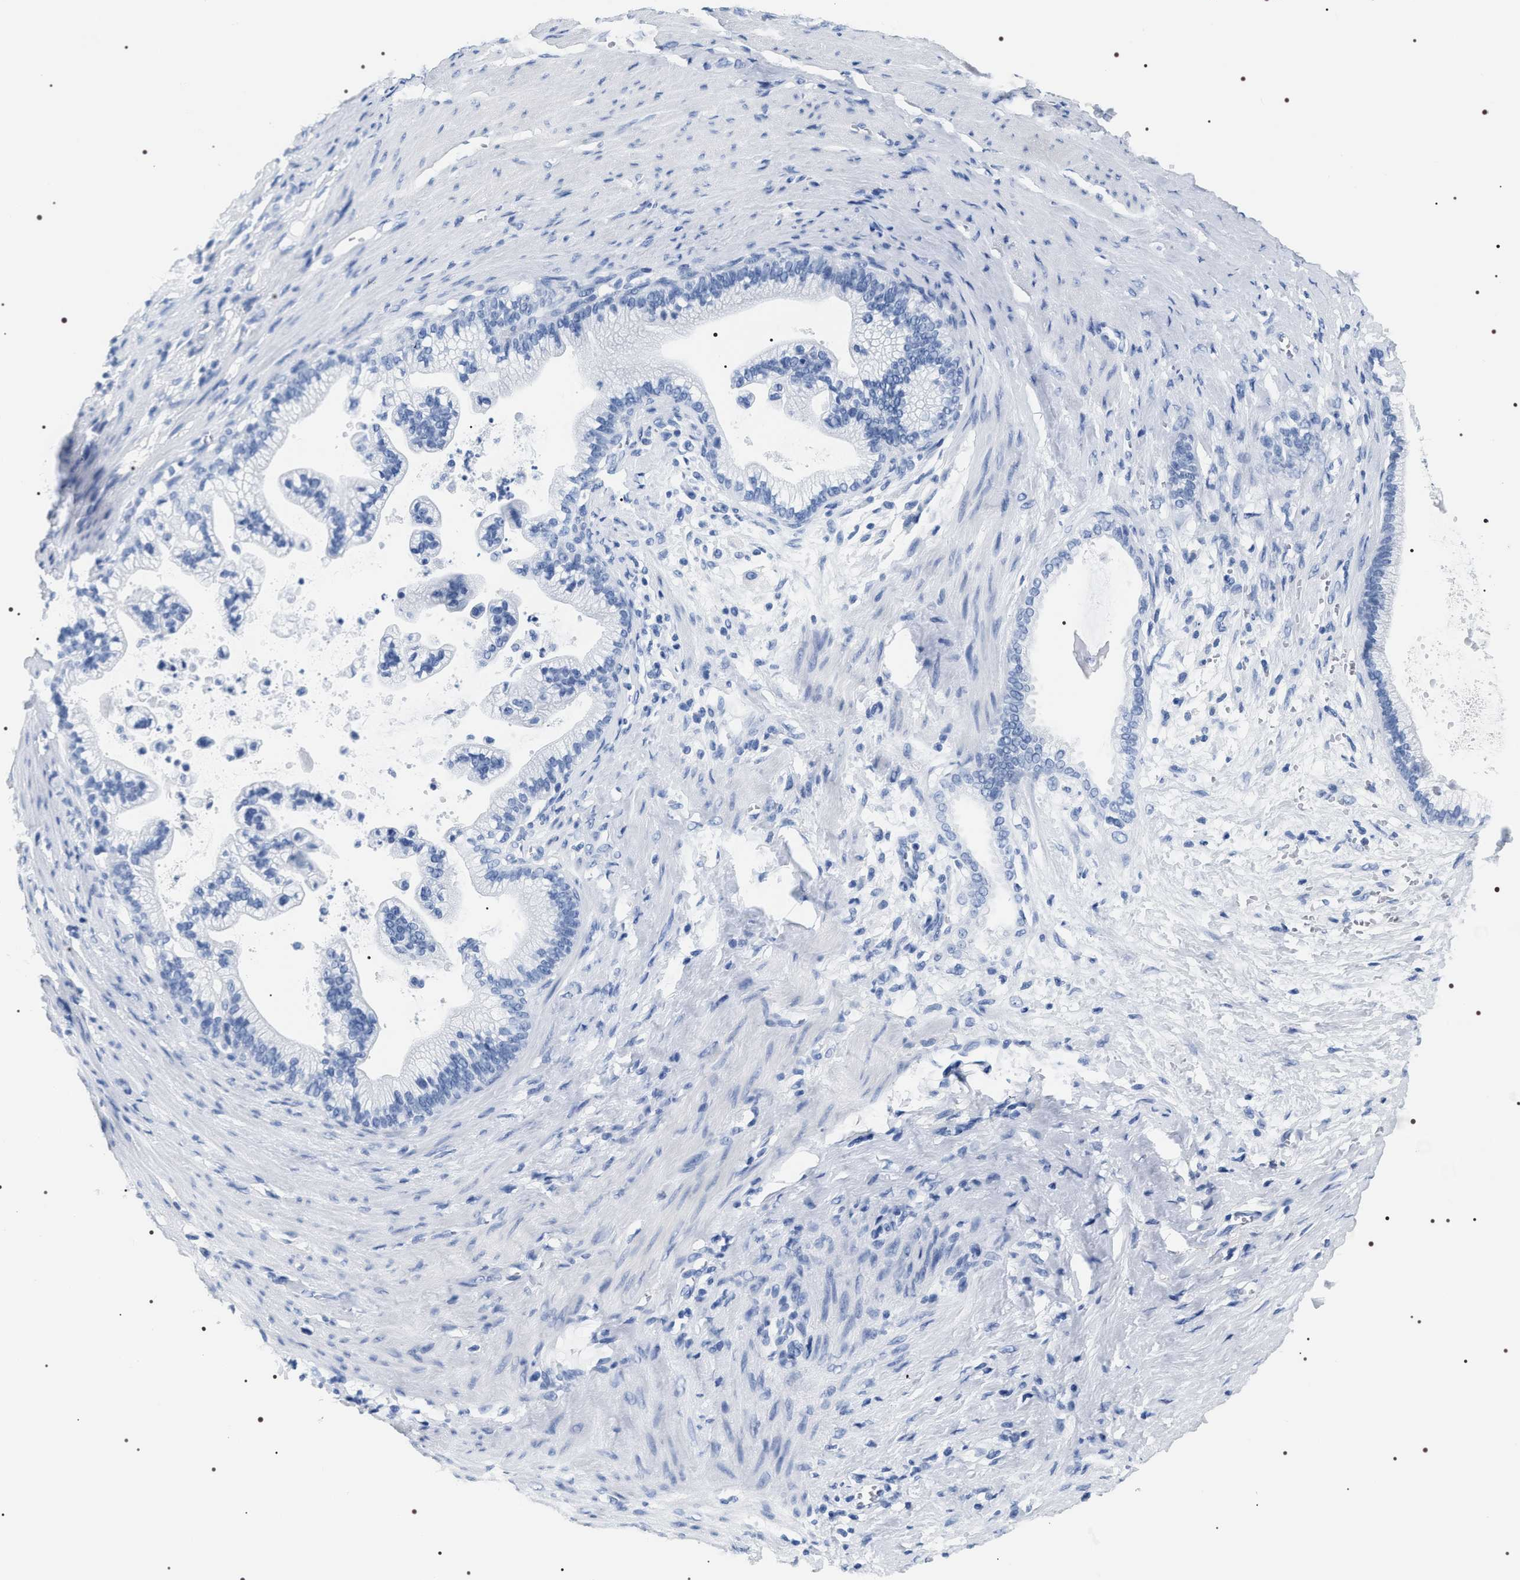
{"staining": {"intensity": "negative", "quantity": "none", "location": "none"}, "tissue": "pancreatic cancer", "cell_type": "Tumor cells", "image_type": "cancer", "snomed": [{"axis": "morphology", "description": "Adenocarcinoma, NOS"}, {"axis": "topography", "description": "Pancreas"}], "caption": "The histopathology image demonstrates no significant staining in tumor cells of pancreatic cancer.", "gene": "ADH4", "patient": {"sex": "male", "age": 69}}